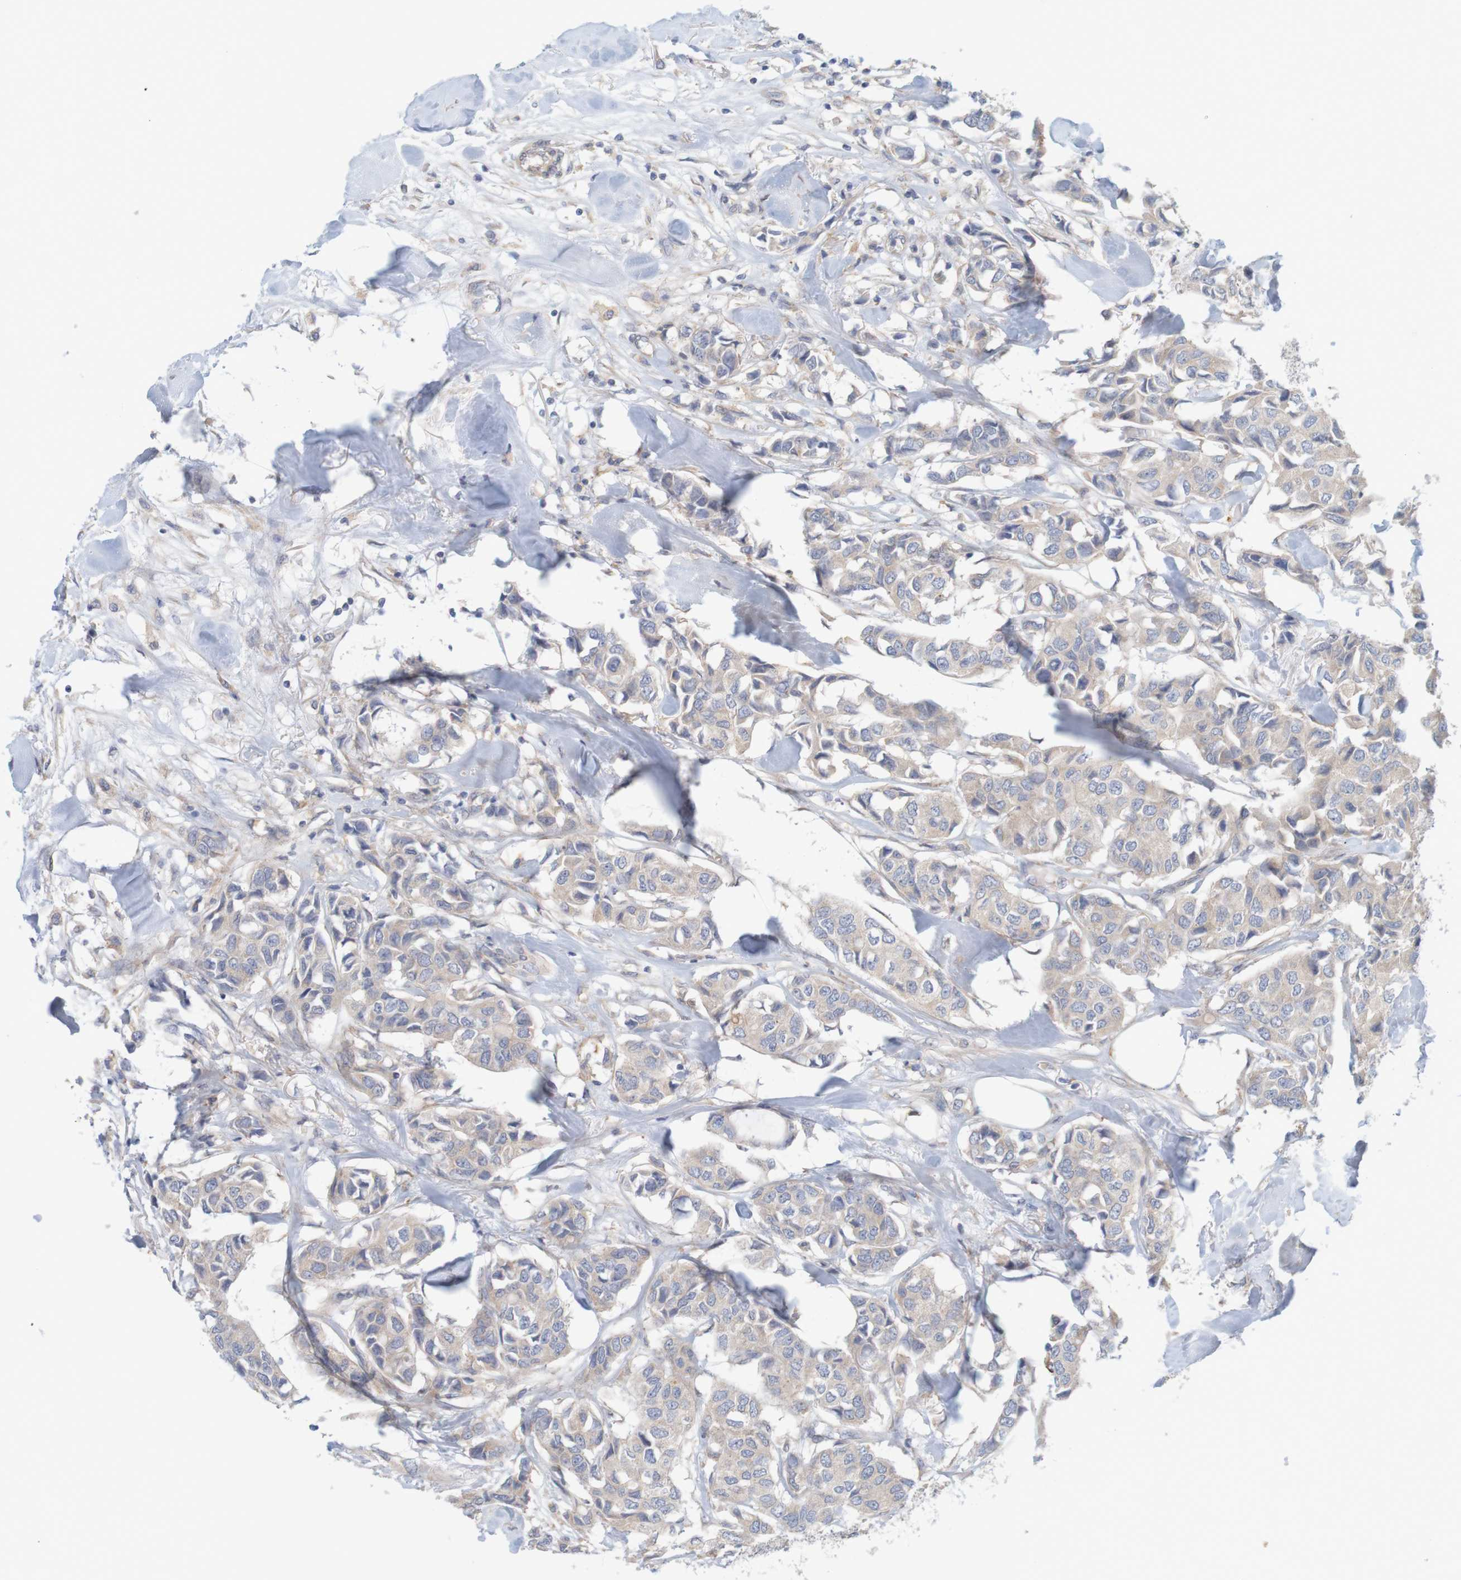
{"staining": {"intensity": "weak", "quantity": ">75%", "location": "cytoplasmic/membranous"}, "tissue": "breast cancer", "cell_type": "Tumor cells", "image_type": "cancer", "snomed": [{"axis": "morphology", "description": "Duct carcinoma"}, {"axis": "topography", "description": "Breast"}], "caption": "A photomicrograph of breast infiltrating ductal carcinoma stained for a protein shows weak cytoplasmic/membranous brown staining in tumor cells. The protein is stained brown, and the nuclei are stained in blue (DAB (3,3'-diaminobenzidine) IHC with brightfield microscopy, high magnification).", "gene": "KRT23", "patient": {"sex": "female", "age": 80}}